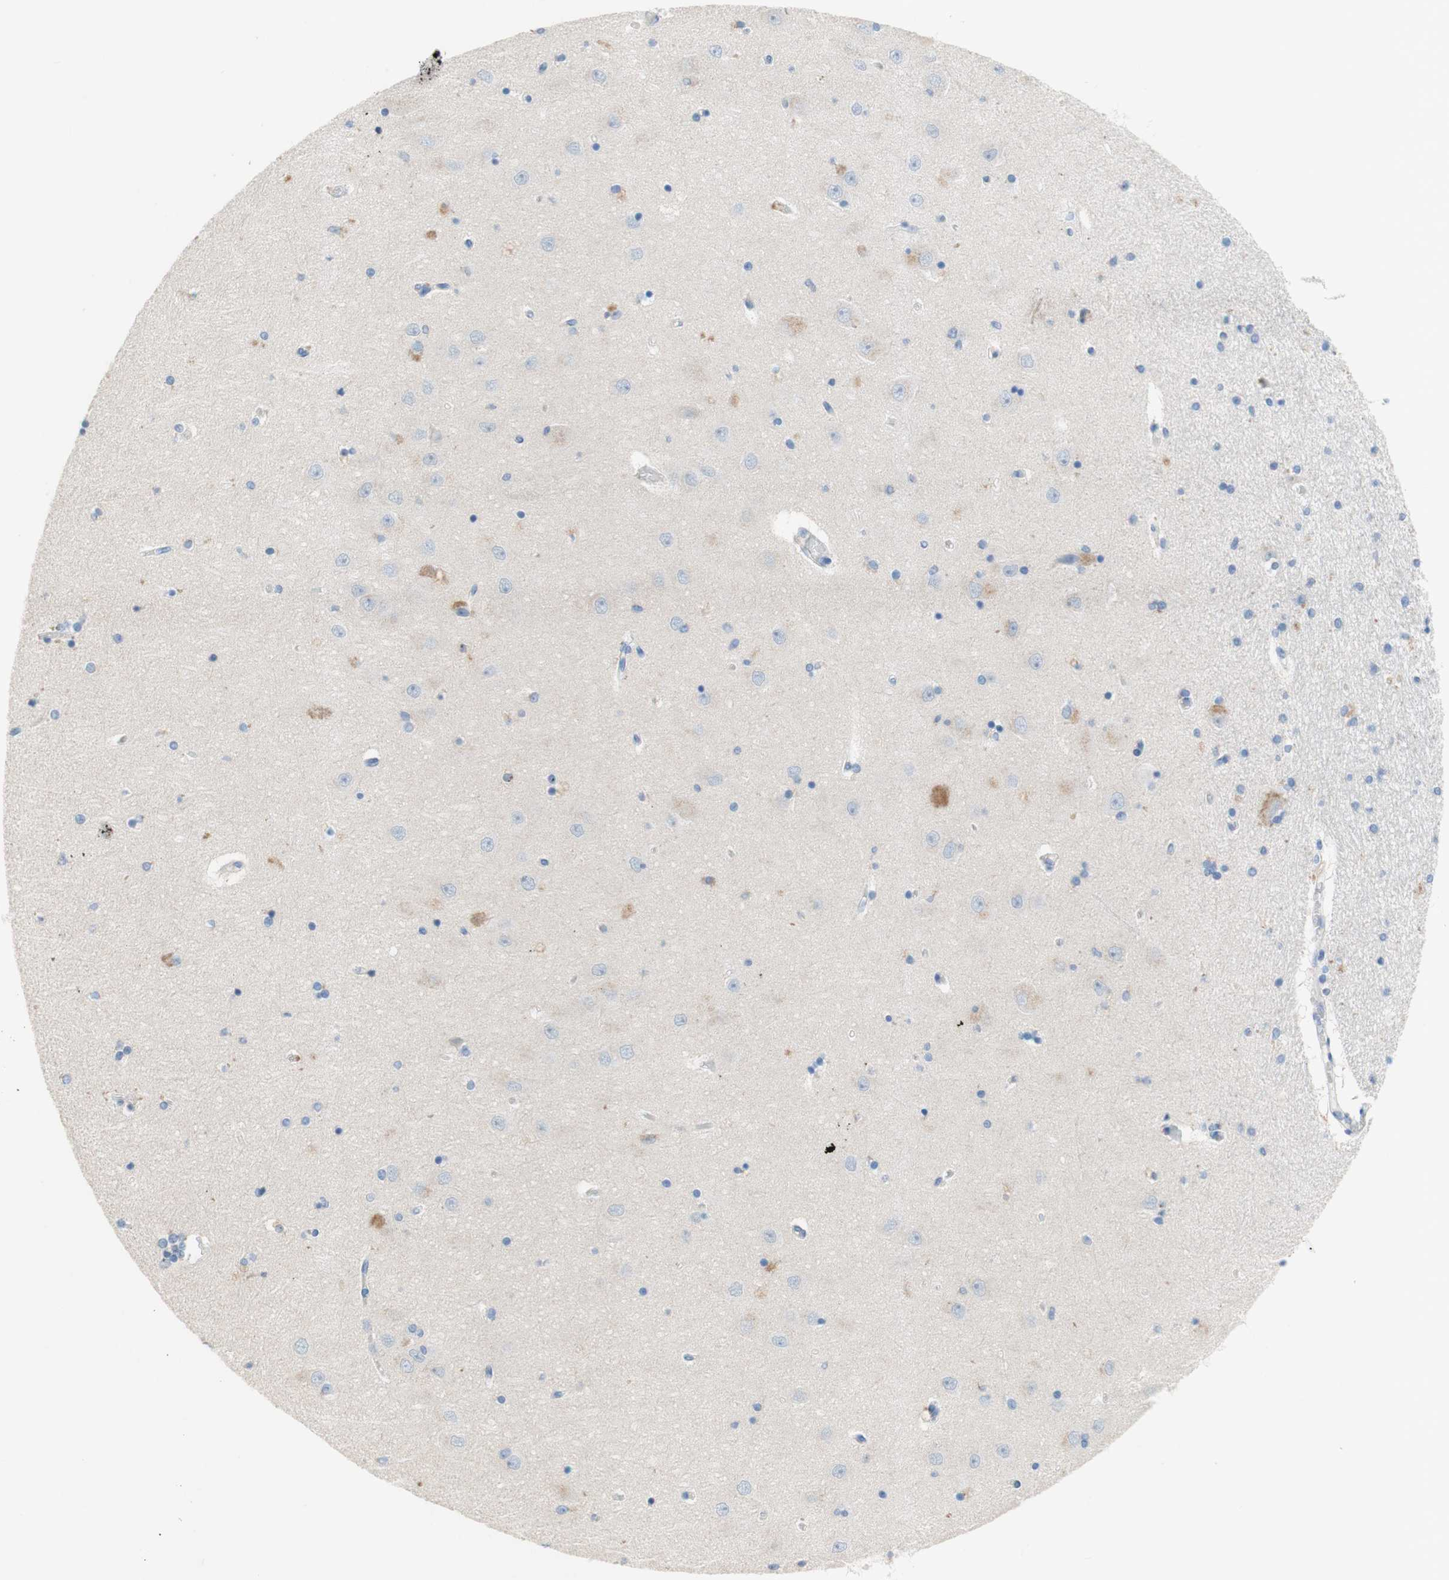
{"staining": {"intensity": "weak", "quantity": "<25%", "location": "cytoplasmic/membranous"}, "tissue": "hippocampus", "cell_type": "Glial cells", "image_type": "normal", "snomed": [{"axis": "morphology", "description": "Normal tissue, NOS"}, {"axis": "topography", "description": "Hippocampus"}], "caption": "A high-resolution micrograph shows immunohistochemistry staining of unremarkable hippocampus, which displays no significant positivity in glial cells.", "gene": "POLR2J3", "patient": {"sex": "female", "age": 54}}